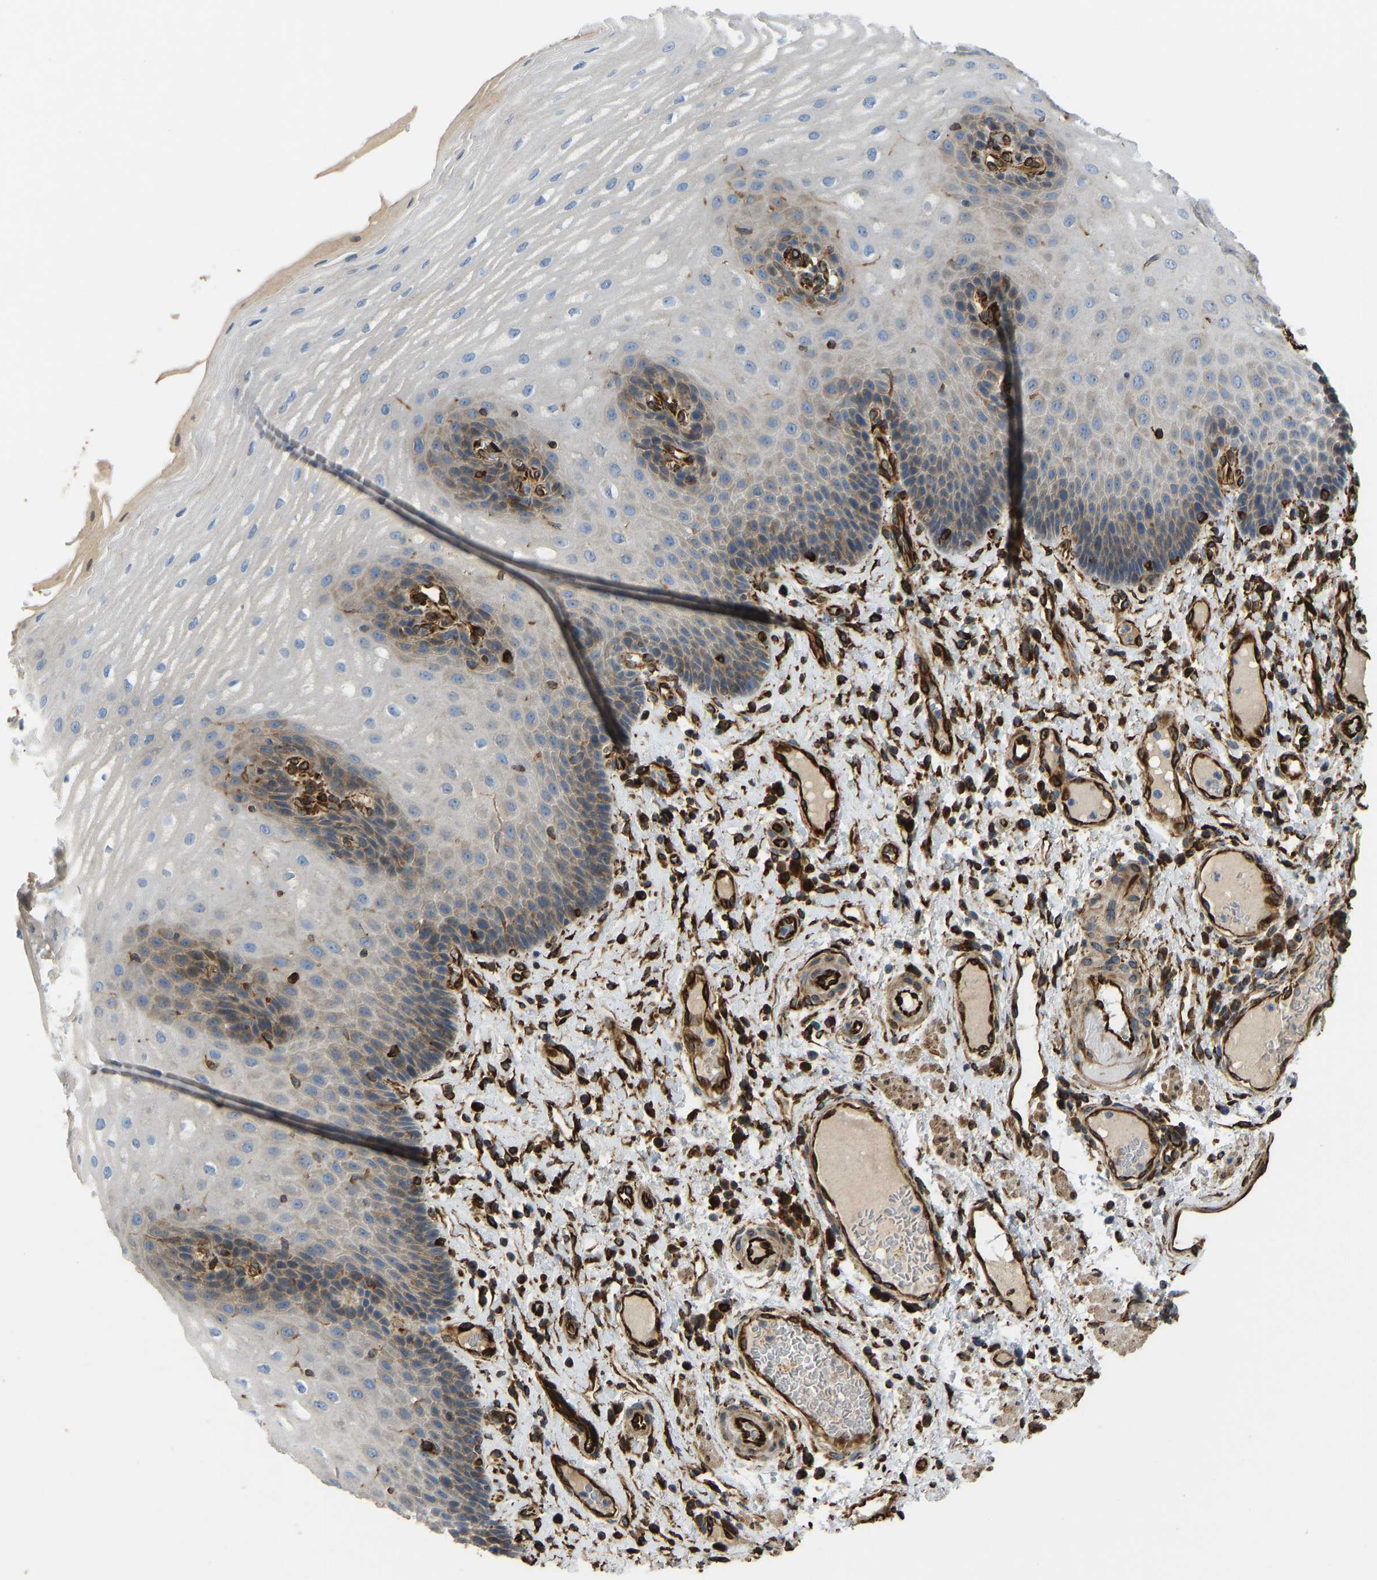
{"staining": {"intensity": "moderate", "quantity": ">75%", "location": "cytoplasmic/membranous"}, "tissue": "esophagus", "cell_type": "Squamous epithelial cells", "image_type": "normal", "snomed": [{"axis": "morphology", "description": "Normal tissue, NOS"}, {"axis": "topography", "description": "Esophagus"}], "caption": "This histopathology image reveals immunohistochemistry (IHC) staining of benign human esophagus, with medium moderate cytoplasmic/membranous staining in about >75% of squamous epithelial cells.", "gene": "BEX3", "patient": {"sex": "male", "age": 54}}